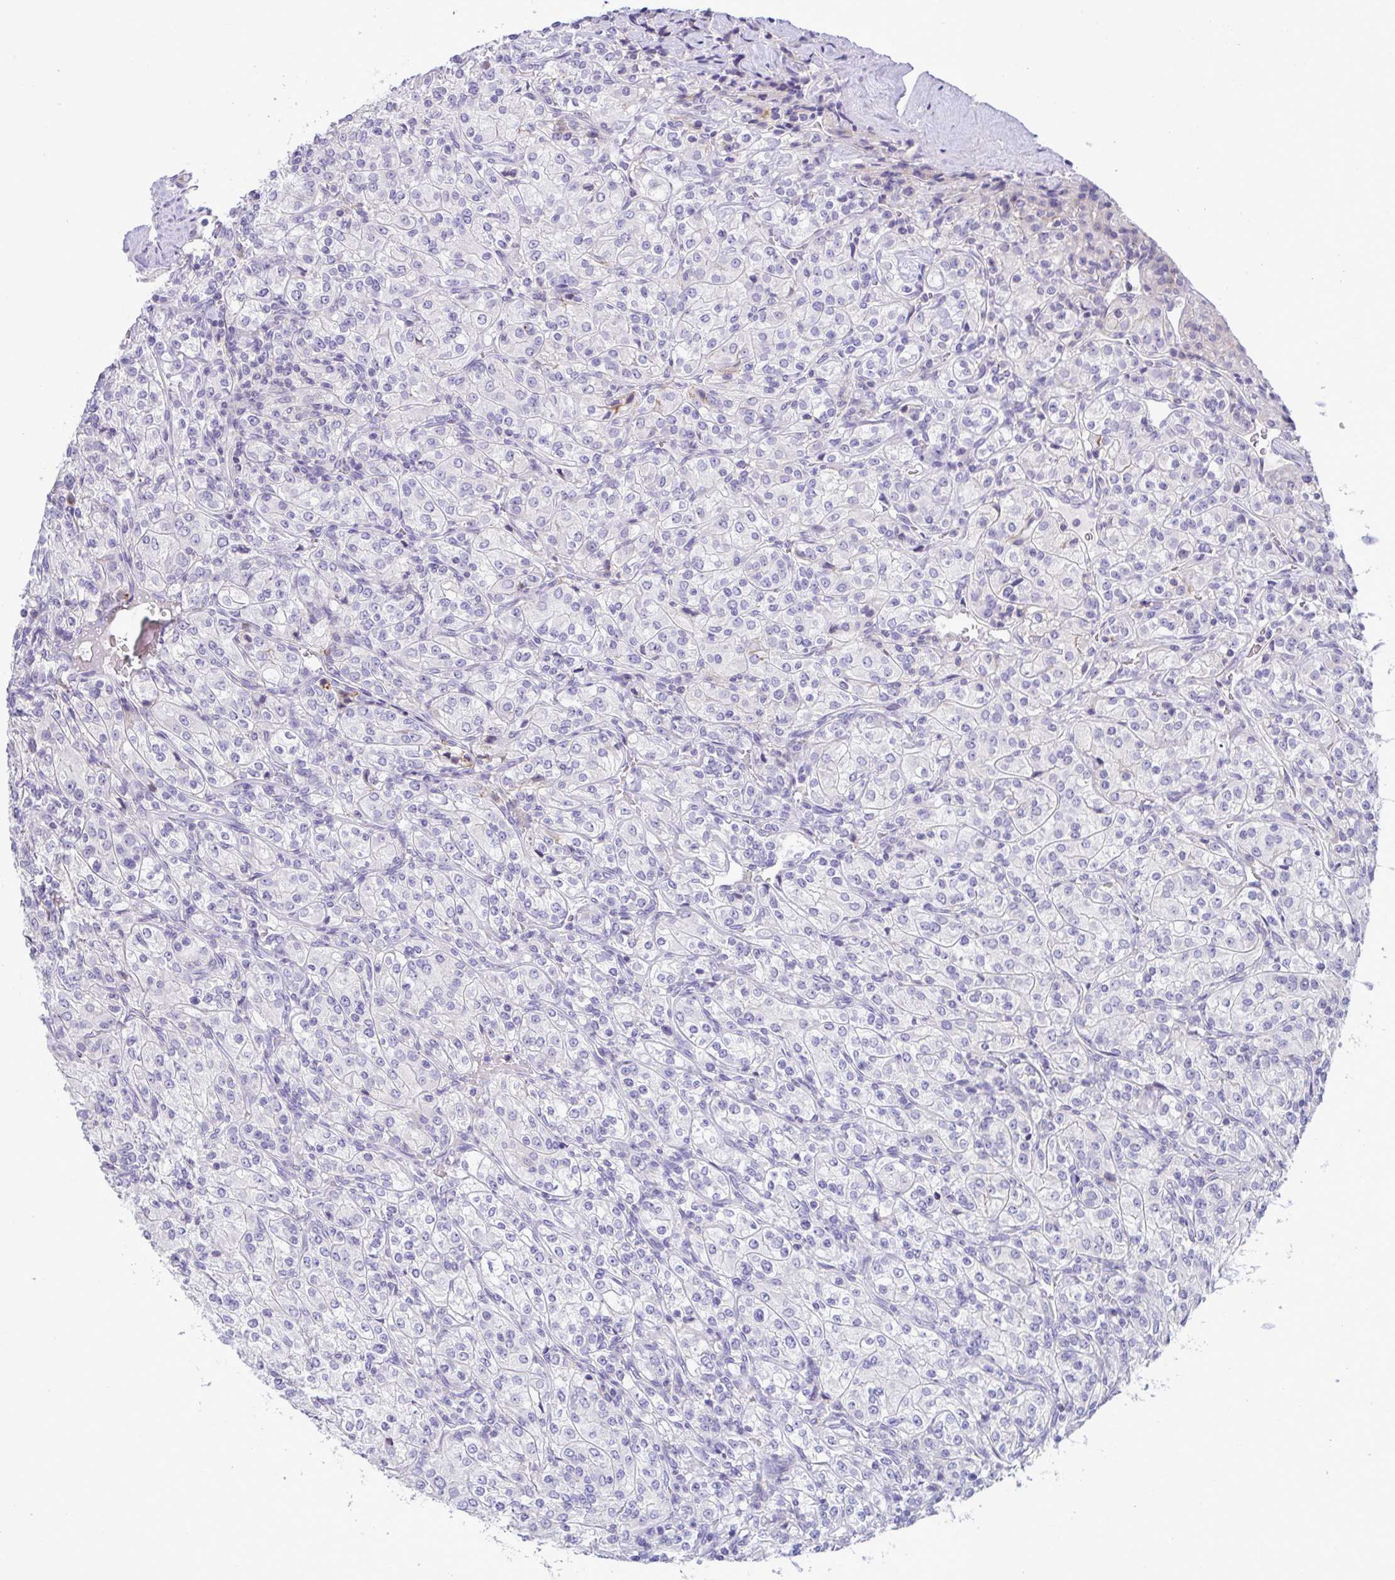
{"staining": {"intensity": "negative", "quantity": "none", "location": "none"}, "tissue": "renal cancer", "cell_type": "Tumor cells", "image_type": "cancer", "snomed": [{"axis": "morphology", "description": "Adenocarcinoma, NOS"}, {"axis": "topography", "description": "Kidney"}], "caption": "This is a histopathology image of immunohistochemistry (IHC) staining of renal cancer (adenocarcinoma), which shows no staining in tumor cells. (DAB immunohistochemistry (IHC) with hematoxylin counter stain).", "gene": "RGPD5", "patient": {"sex": "male", "age": 77}}